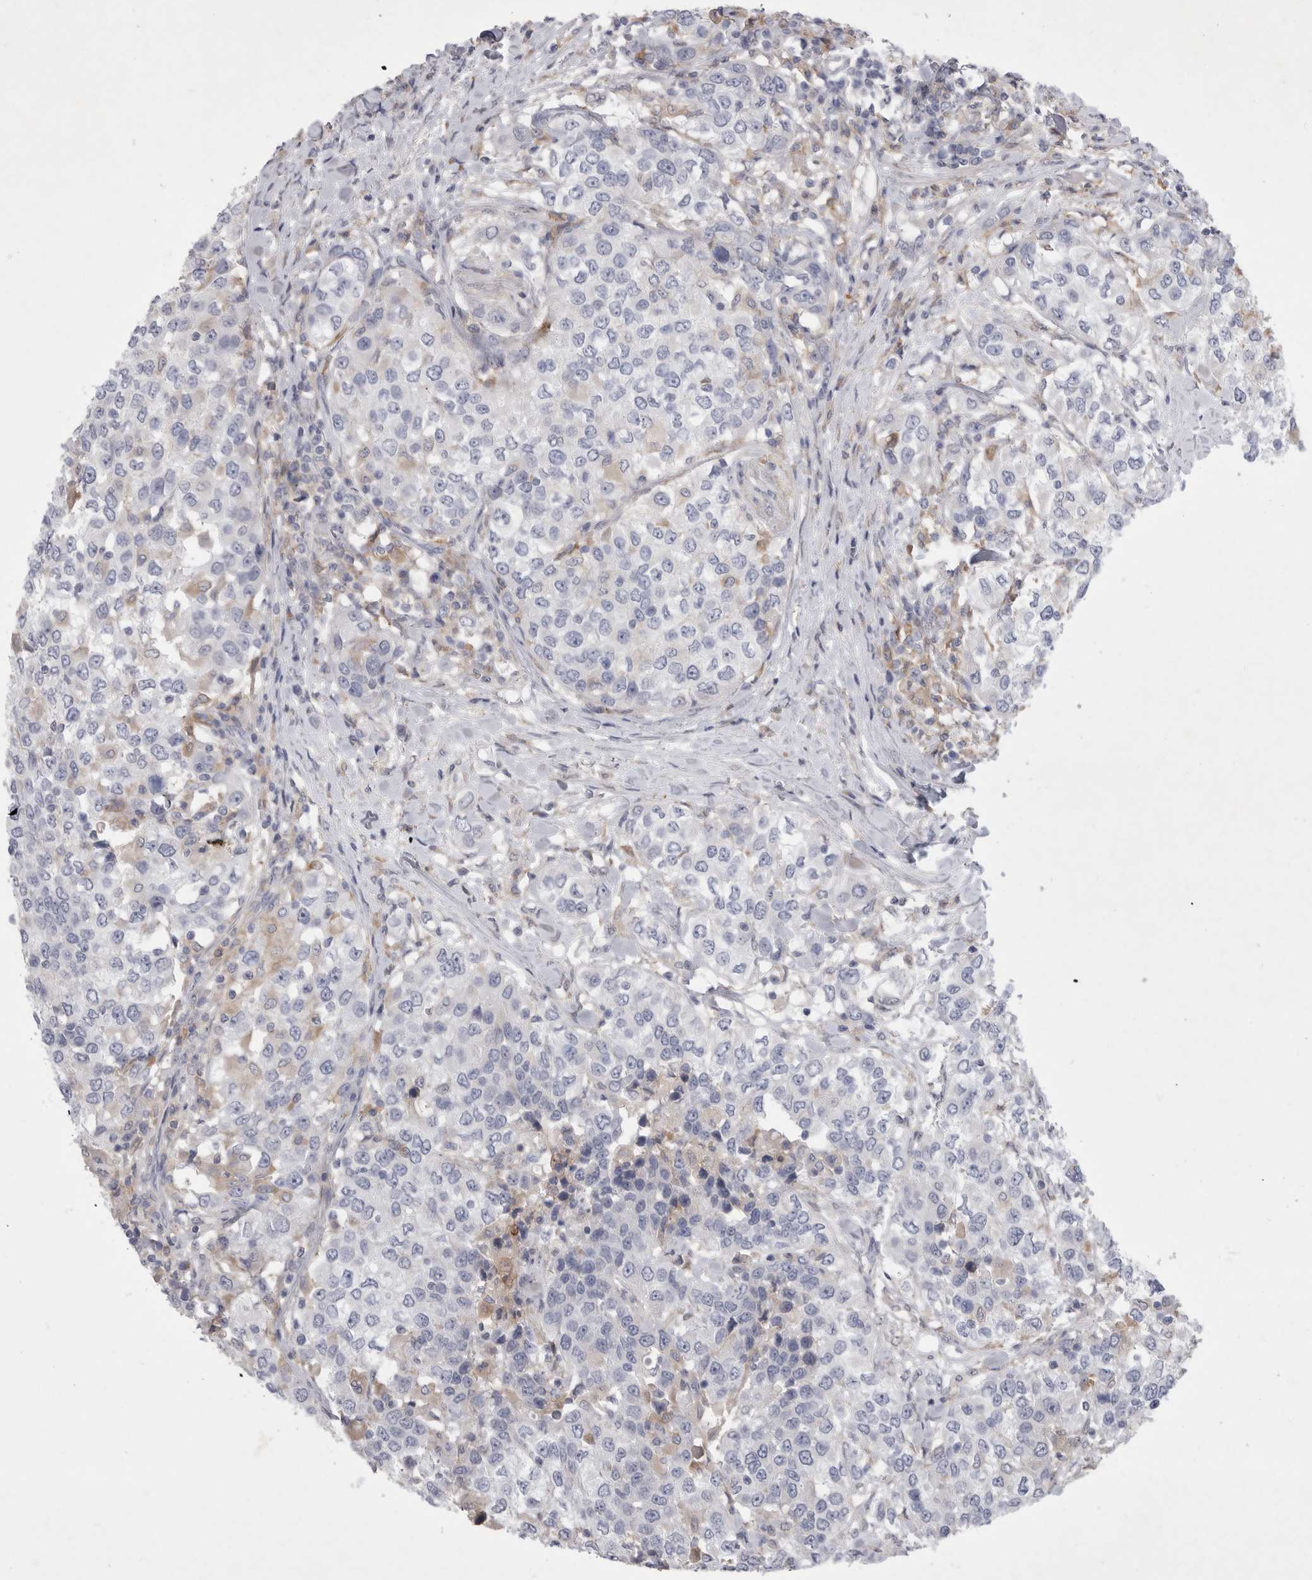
{"staining": {"intensity": "negative", "quantity": "none", "location": "none"}, "tissue": "urothelial cancer", "cell_type": "Tumor cells", "image_type": "cancer", "snomed": [{"axis": "morphology", "description": "Urothelial carcinoma, High grade"}, {"axis": "topography", "description": "Urinary bladder"}], "caption": "Urothelial carcinoma (high-grade) was stained to show a protein in brown. There is no significant expression in tumor cells. (DAB (3,3'-diaminobenzidine) IHC visualized using brightfield microscopy, high magnification).", "gene": "SIGLEC10", "patient": {"sex": "female", "age": 80}}